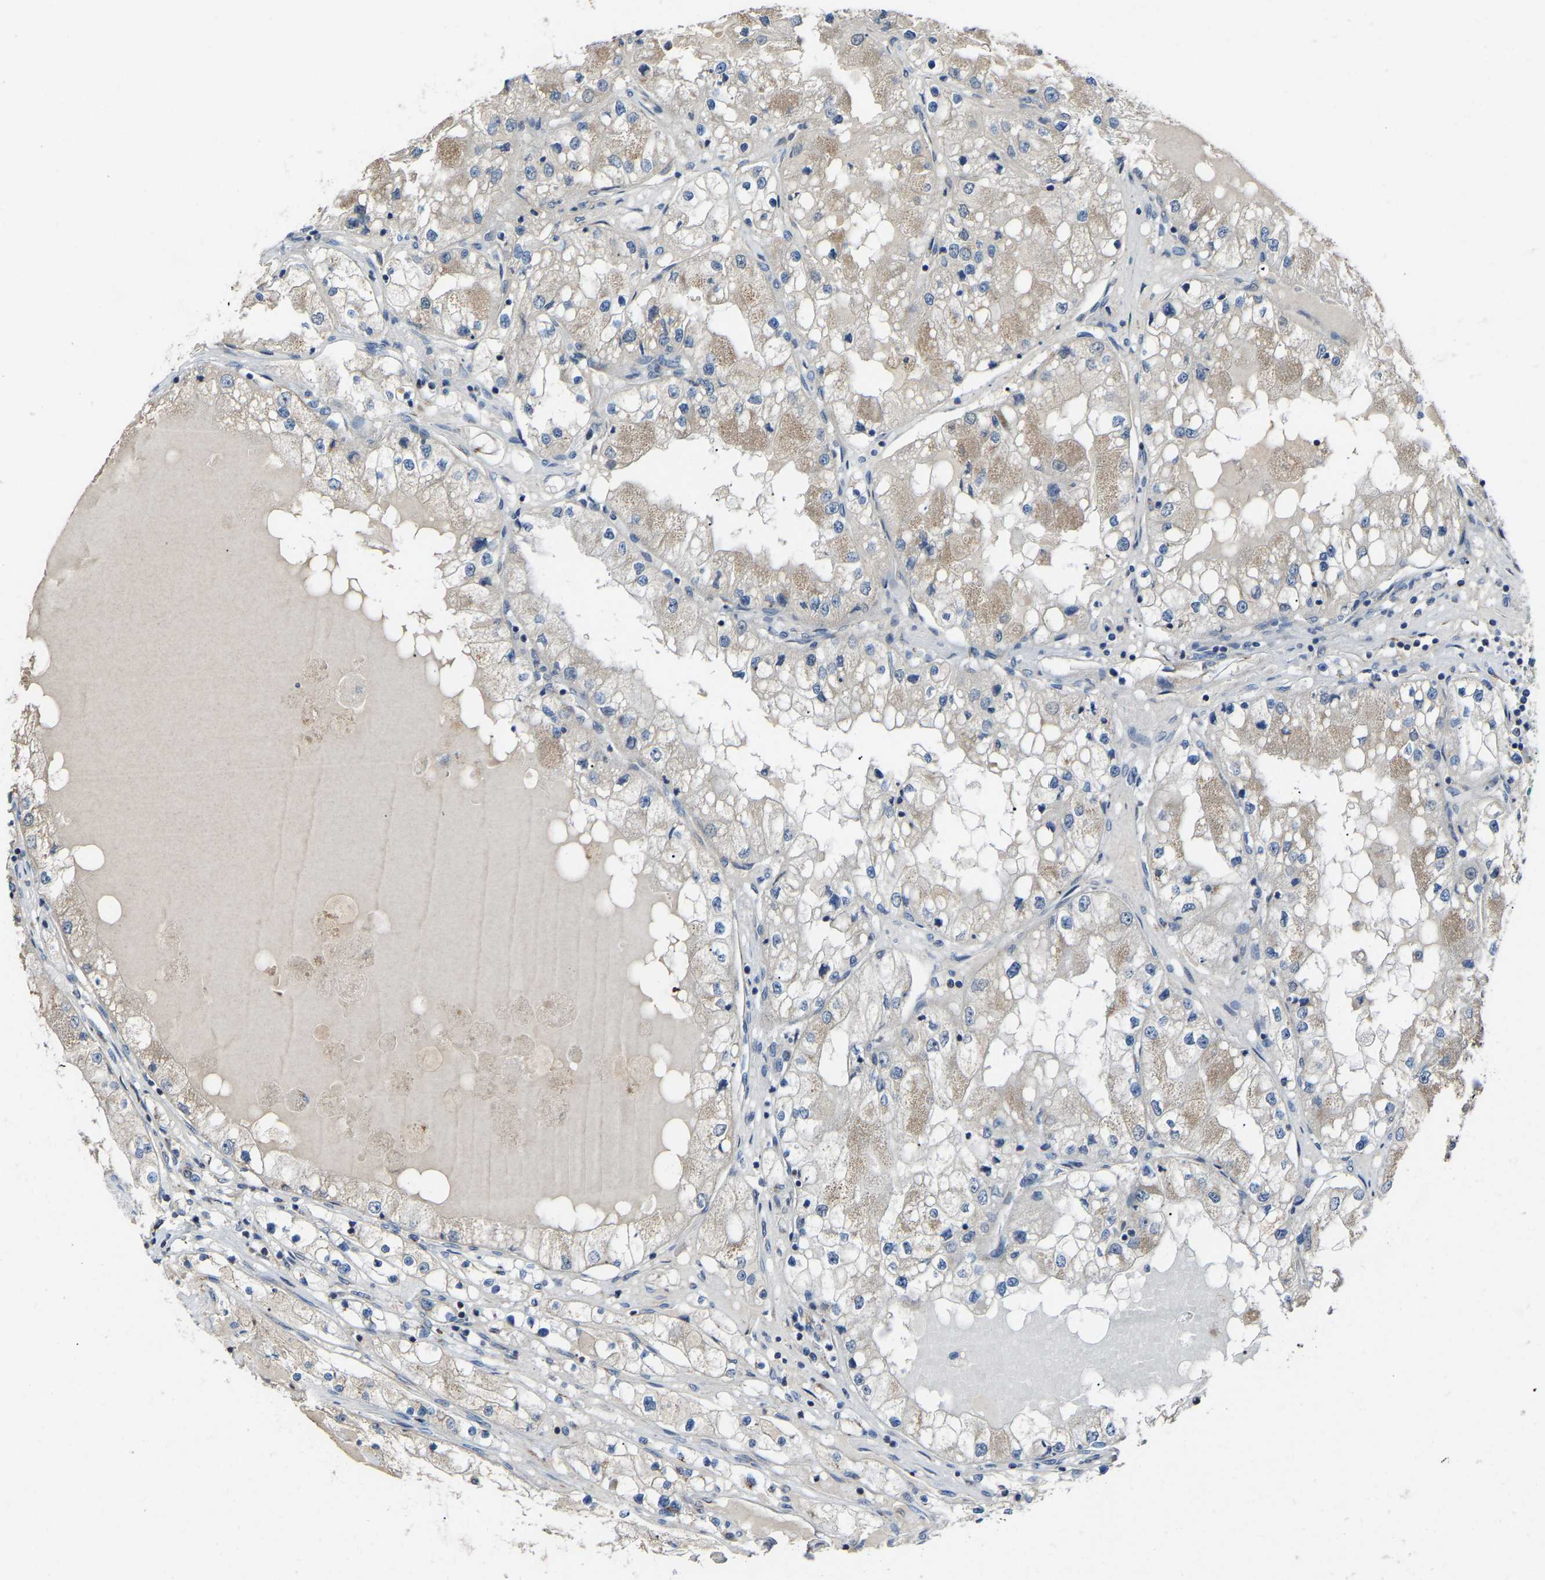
{"staining": {"intensity": "weak", "quantity": "<25%", "location": "cytoplasmic/membranous"}, "tissue": "renal cancer", "cell_type": "Tumor cells", "image_type": "cancer", "snomed": [{"axis": "morphology", "description": "Adenocarcinoma, NOS"}, {"axis": "topography", "description": "Kidney"}], "caption": "IHC of renal cancer exhibits no expression in tumor cells.", "gene": "CANT1", "patient": {"sex": "male", "age": 68}}